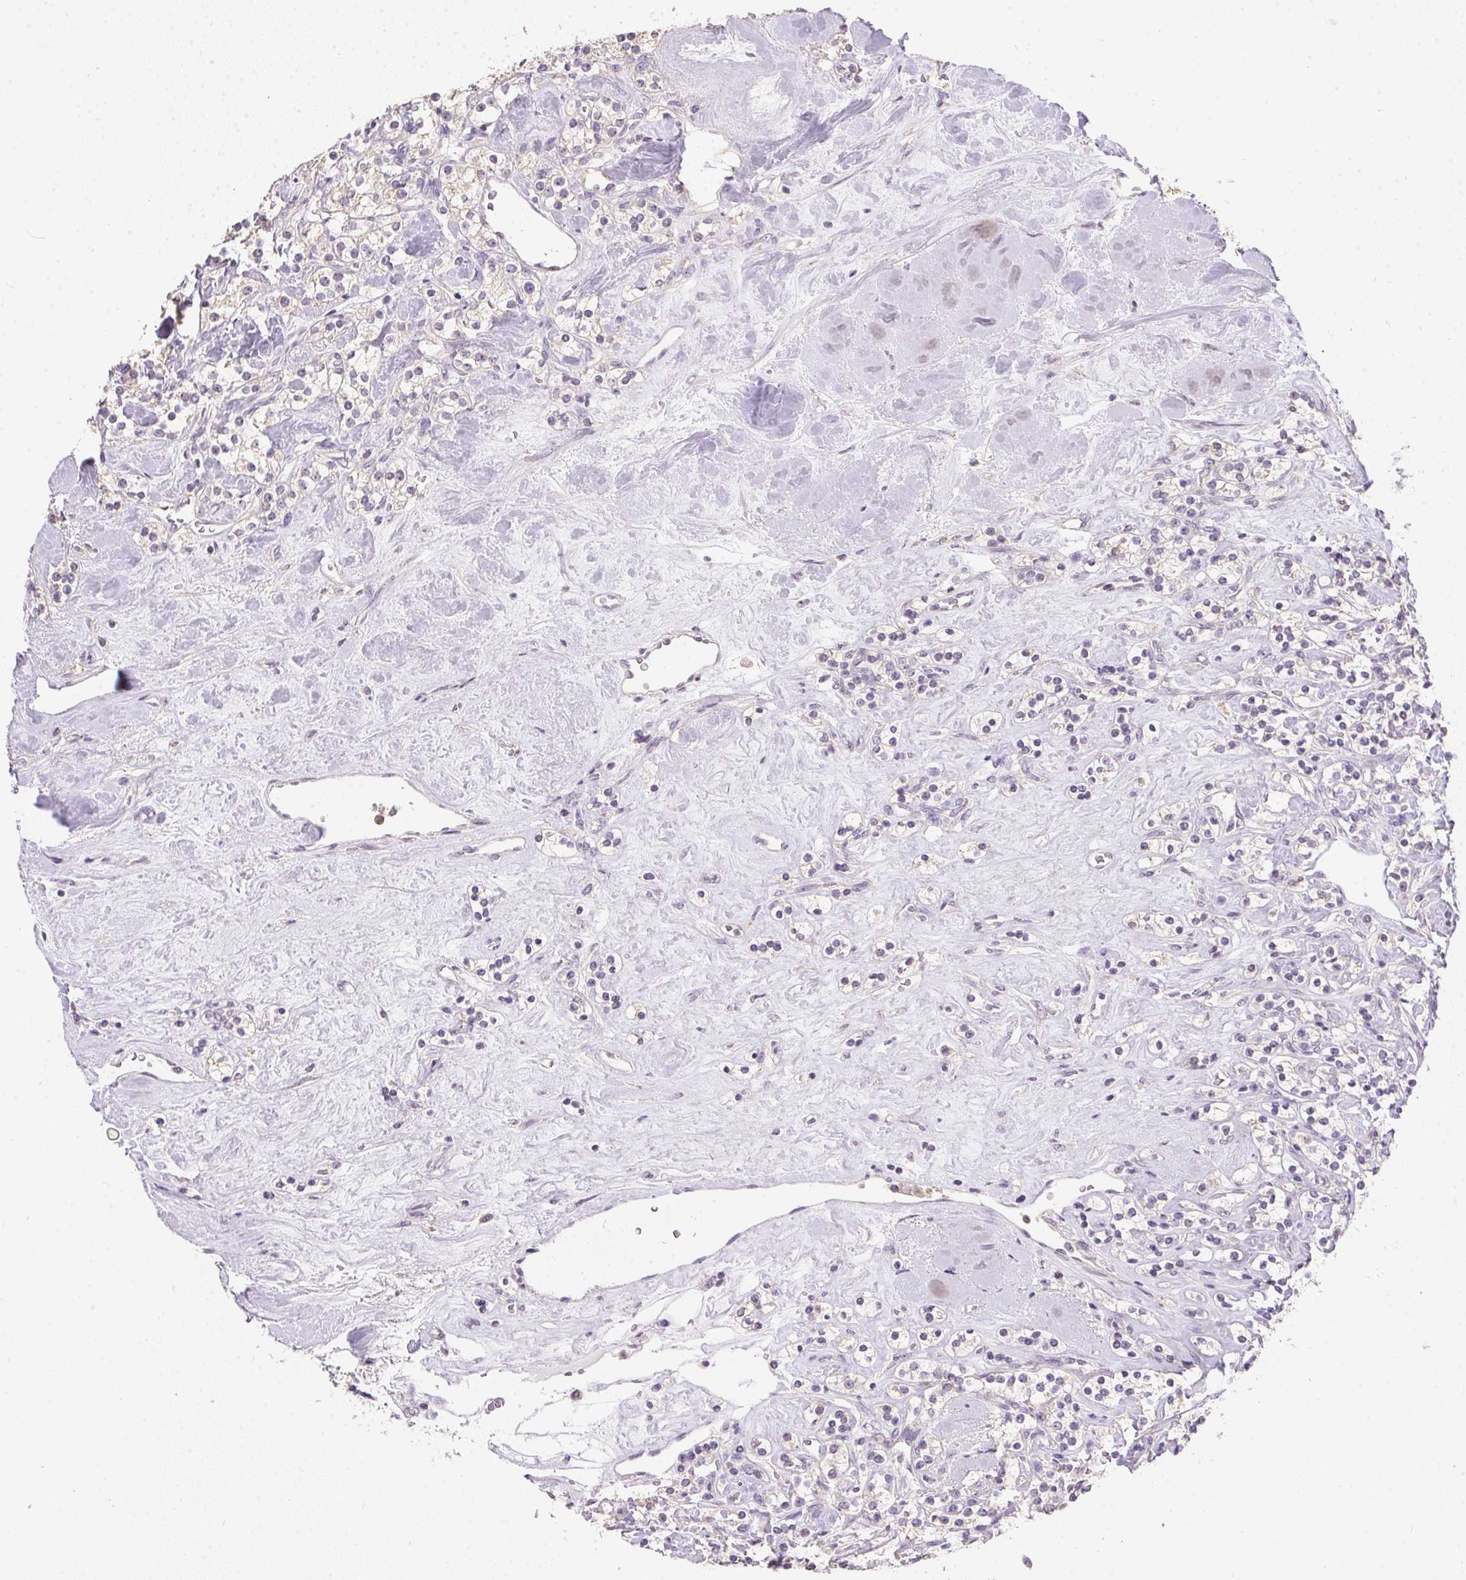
{"staining": {"intensity": "negative", "quantity": "none", "location": "none"}, "tissue": "renal cancer", "cell_type": "Tumor cells", "image_type": "cancer", "snomed": [{"axis": "morphology", "description": "Adenocarcinoma, NOS"}, {"axis": "topography", "description": "Kidney"}], "caption": "Photomicrograph shows no significant protein positivity in tumor cells of renal adenocarcinoma.", "gene": "SPACA9", "patient": {"sex": "male", "age": 77}}